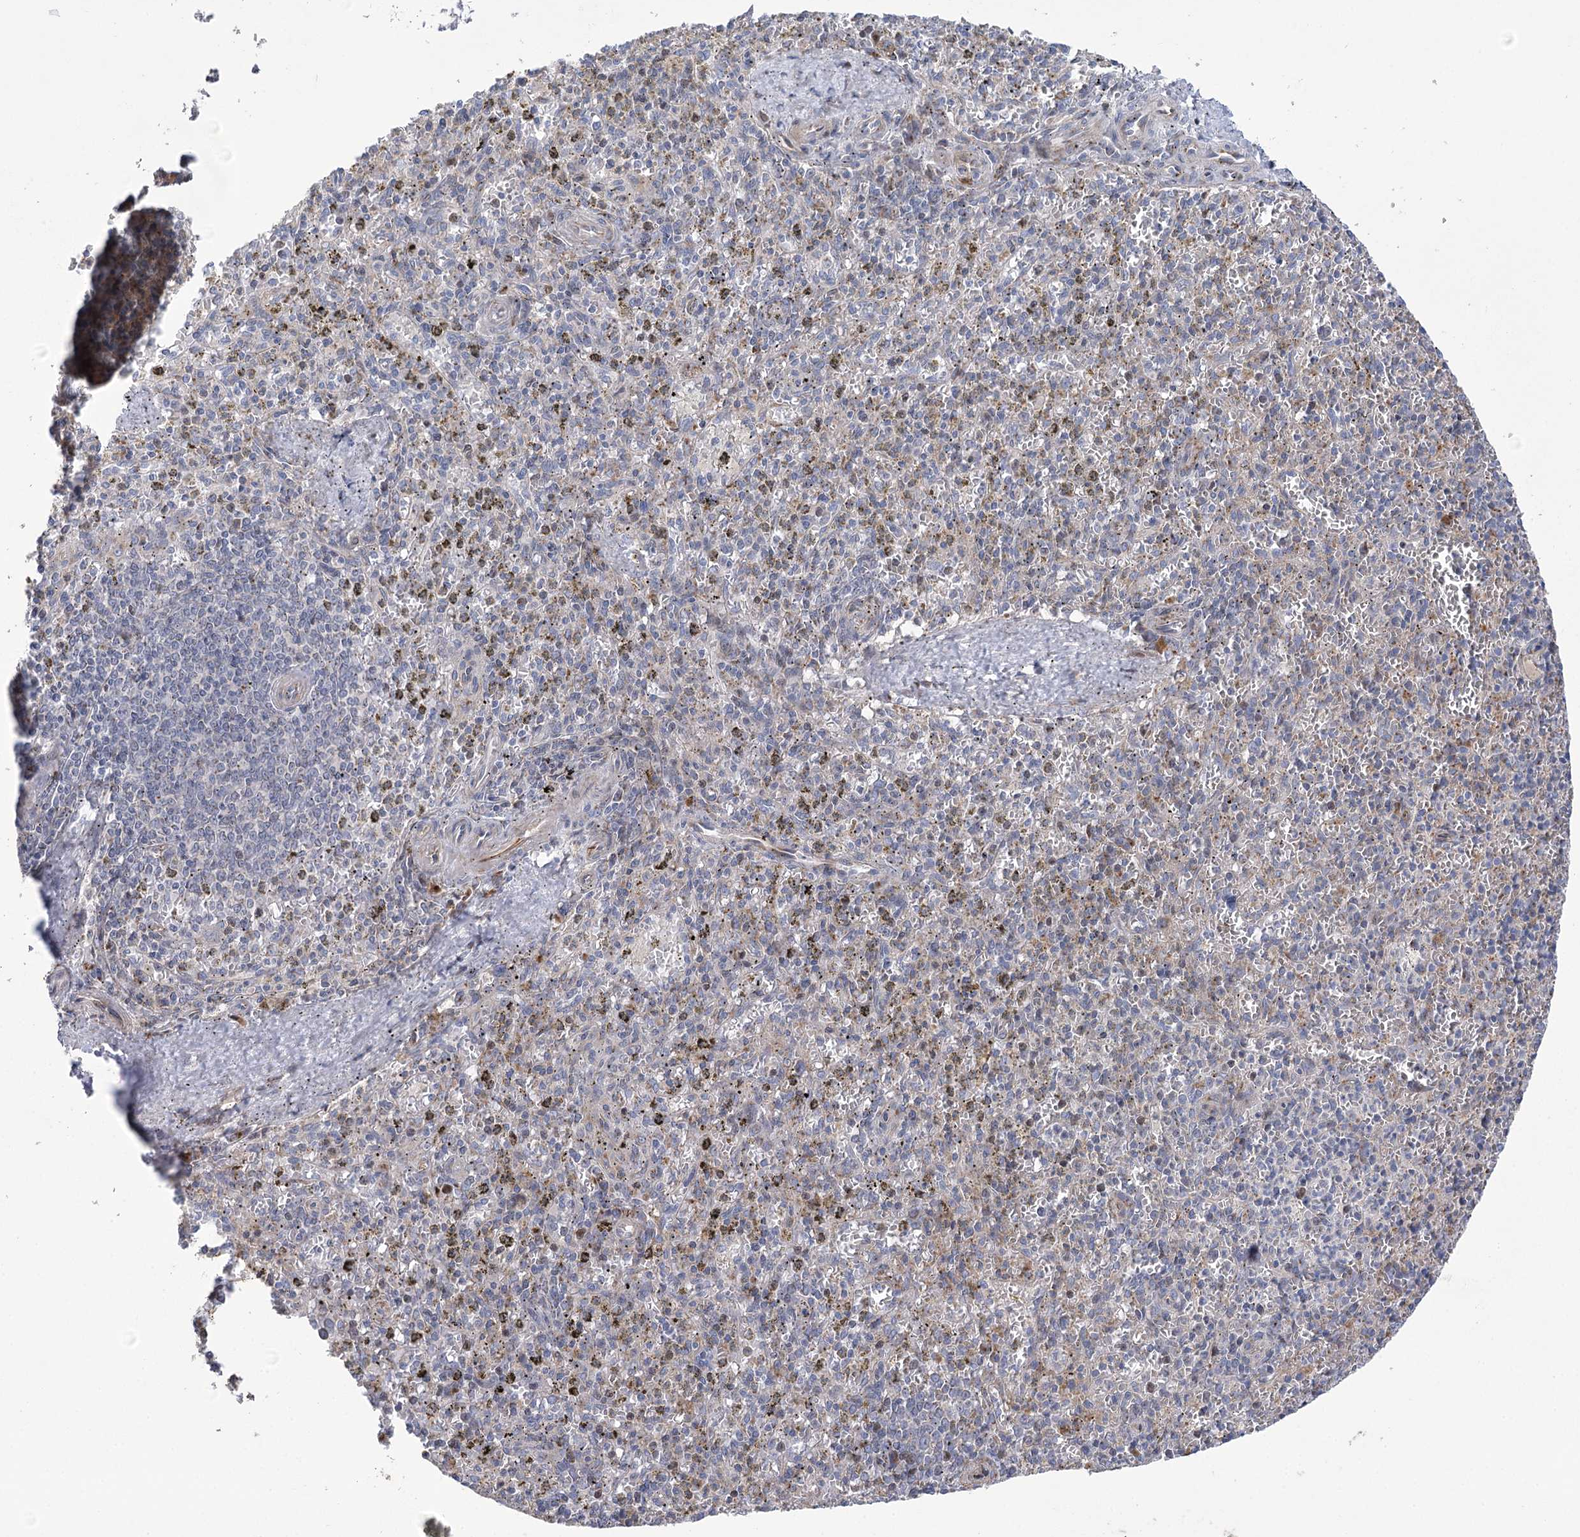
{"staining": {"intensity": "negative", "quantity": "none", "location": "none"}, "tissue": "spleen", "cell_type": "Cells in red pulp", "image_type": "normal", "snomed": [{"axis": "morphology", "description": "Normal tissue, NOS"}, {"axis": "topography", "description": "Spleen"}], "caption": "DAB (3,3'-diaminobenzidine) immunohistochemical staining of benign human spleen shows no significant positivity in cells in red pulp.", "gene": "NME7", "patient": {"sex": "male", "age": 72}}